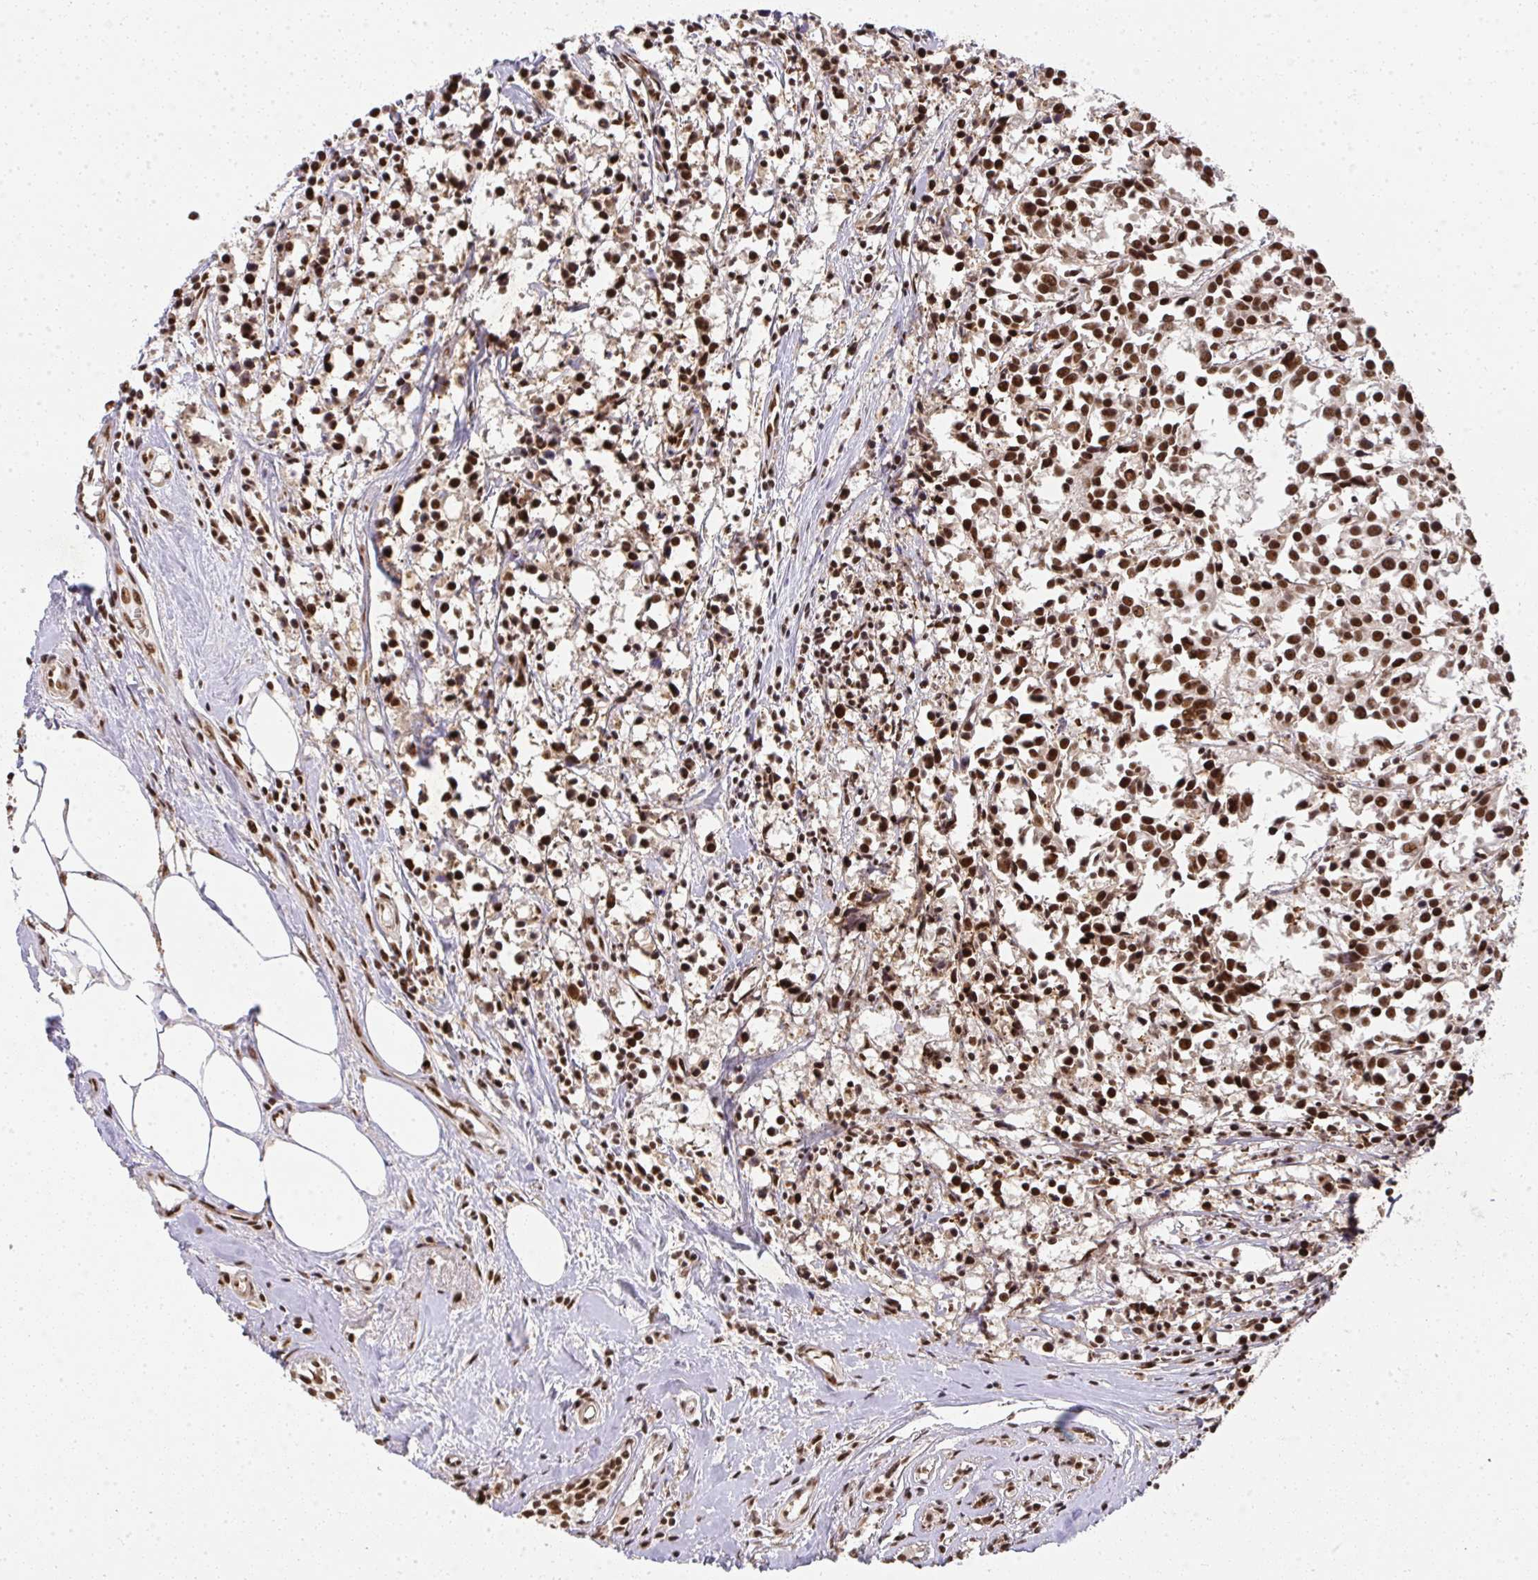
{"staining": {"intensity": "strong", "quantity": ">75%", "location": "nuclear"}, "tissue": "breast cancer", "cell_type": "Tumor cells", "image_type": "cancer", "snomed": [{"axis": "morphology", "description": "Duct carcinoma"}, {"axis": "topography", "description": "Breast"}], "caption": "Immunohistochemistry of breast cancer demonstrates high levels of strong nuclear positivity in about >75% of tumor cells.", "gene": "U2AF1", "patient": {"sex": "female", "age": 80}}